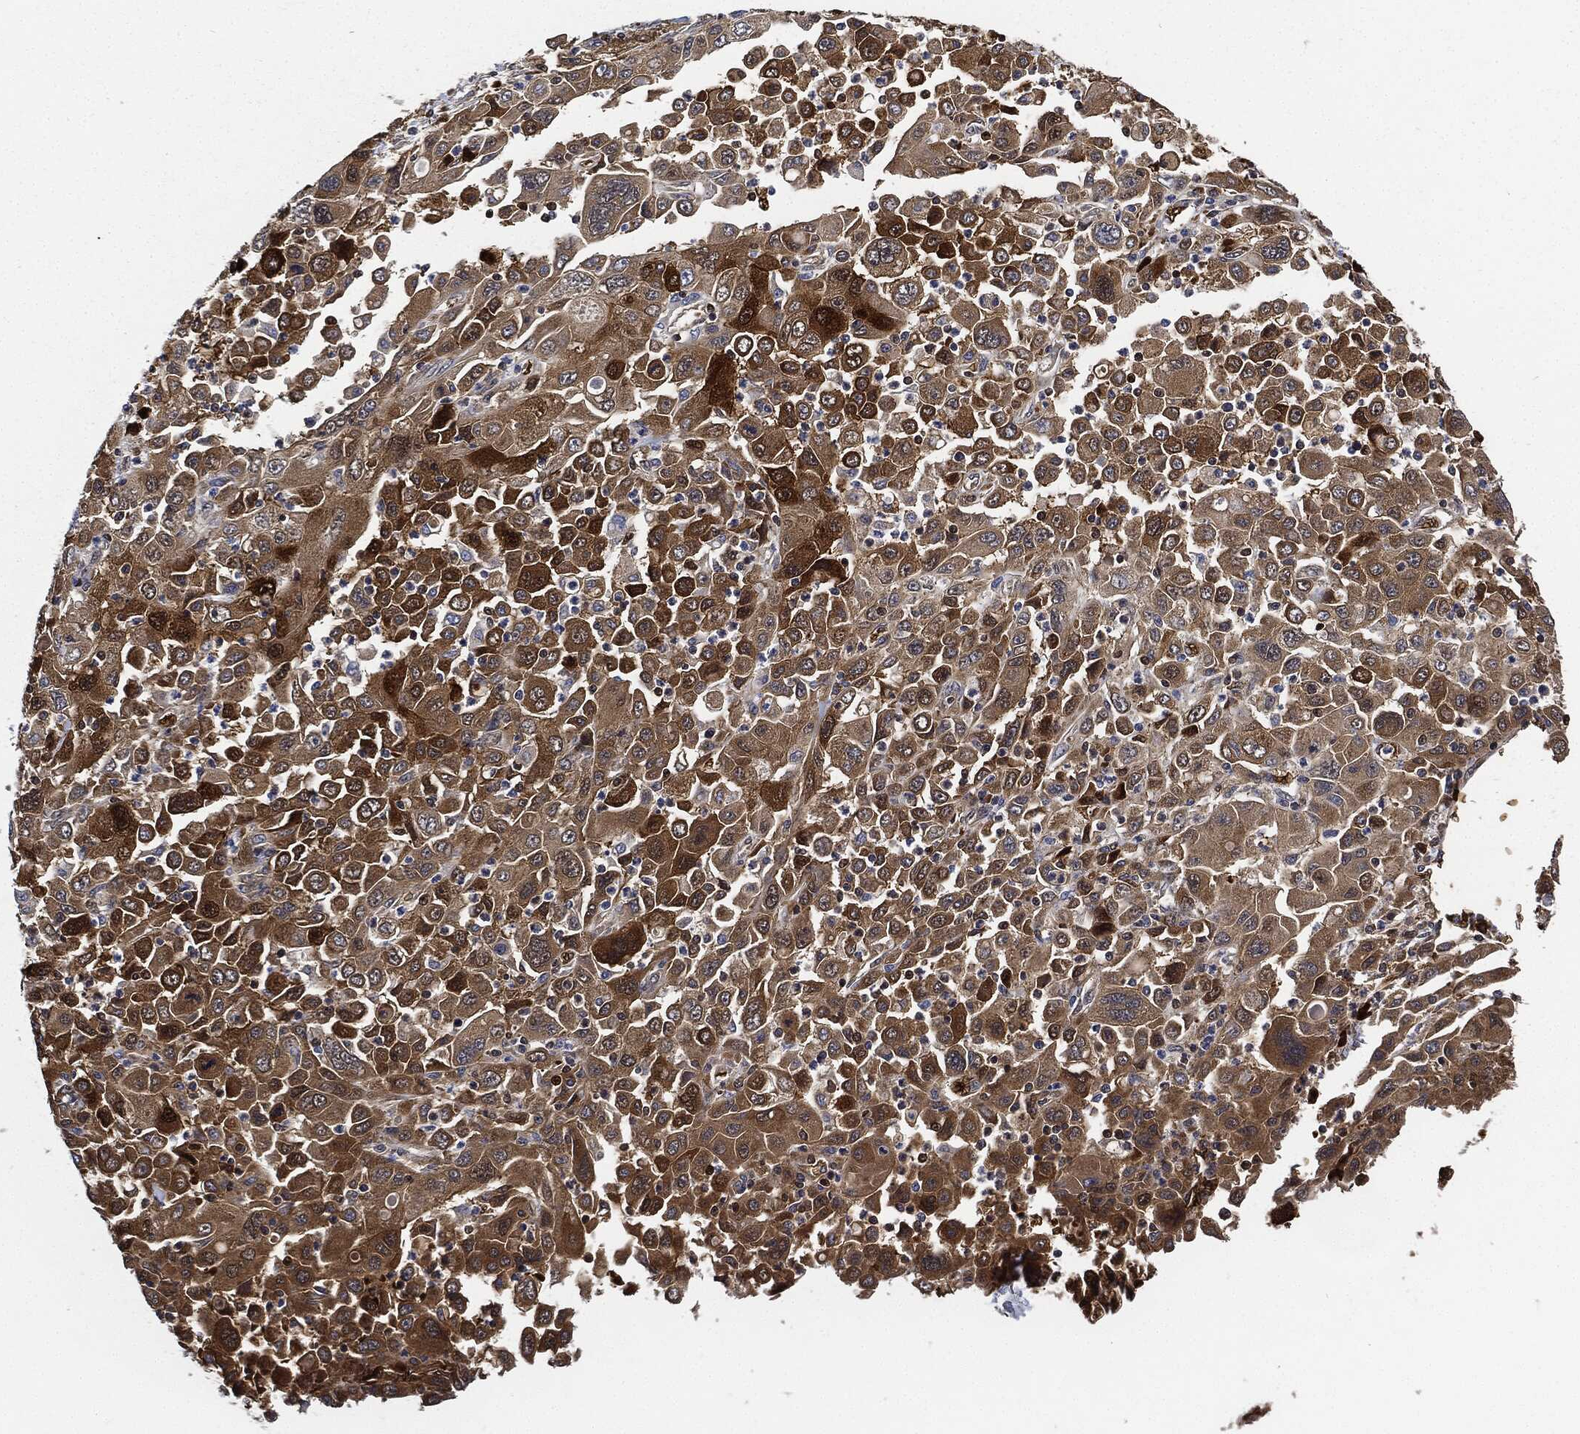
{"staining": {"intensity": "strong", "quantity": "25%-75%", "location": "cytoplasmic/membranous"}, "tissue": "stomach cancer", "cell_type": "Tumor cells", "image_type": "cancer", "snomed": [{"axis": "morphology", "description": "Adenocarcinoma, NOS"}, {"axis": "topography", "description": "Stomach"}], "caption": "An image of human stomach cancer stained for a protein exhibits strong cytoplasmic/membranous brown staining in tumor cells. (DAB (3,3'-diaminobenzidine) IHC, brown staining for protein, blue staining for nuclei).", "gene": "PRDX2", "patient": {"sex": "male", "age": 56}}